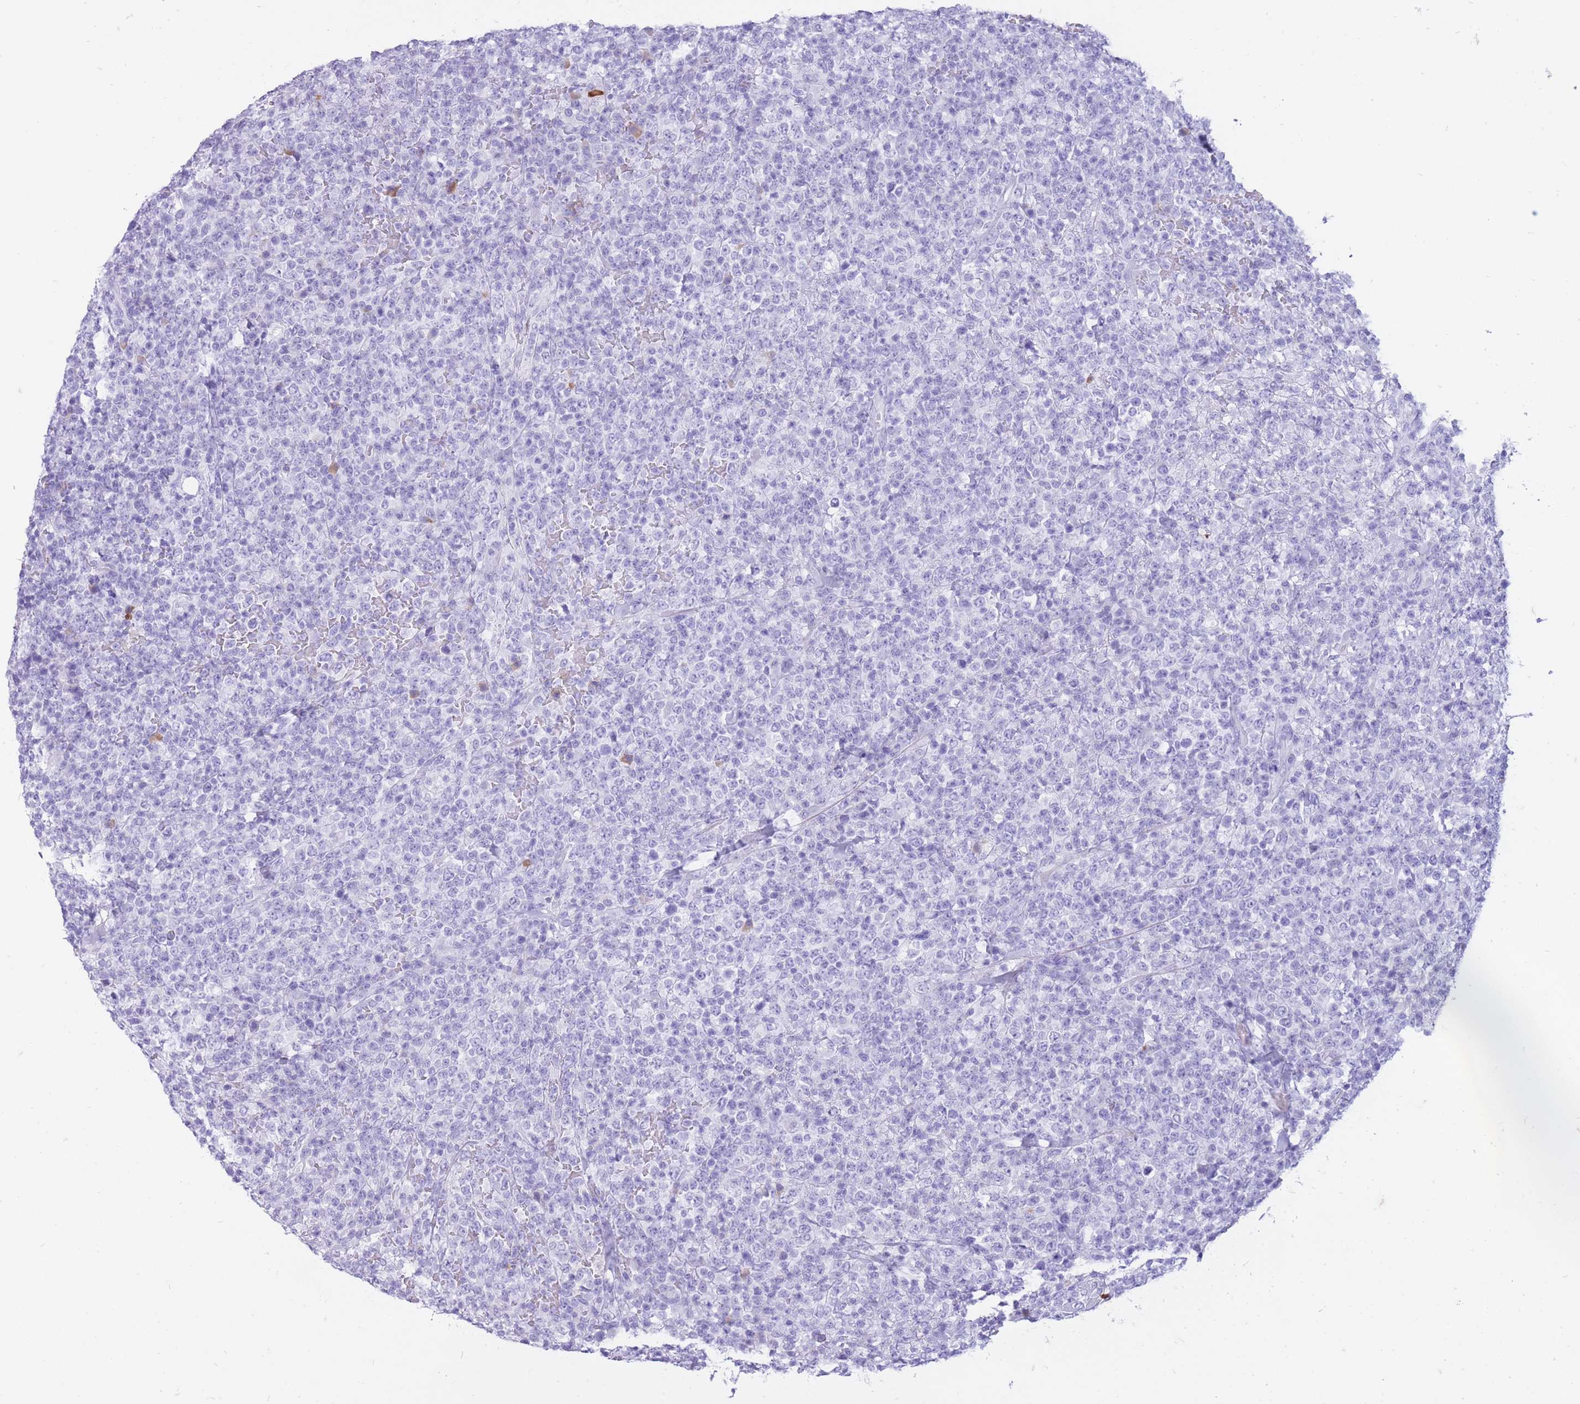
{"staining": {"intensity": "negative", "quantity": "none", "location": "none"}, "tissue": "lymphoma", "cell_type": "Tumor cells", "image_type": "cancer", "snomed": [{"axis": "morphology", "description": "Malignant lymphoma, non-Hodgkin's type, High grade"}, {"axis": "topography", "description": "Colon"}], "caption": "Image shows no protein expression in tumor cells of malignant lymphoma, non-Hodgkin's type (high-grade) tissue. The staining is performed using DAB brown chromogen with nuclei counter-stained in using hematoxylin.", "gene": "ZFP37", "patient": {"sex": "female", "age": 53}}